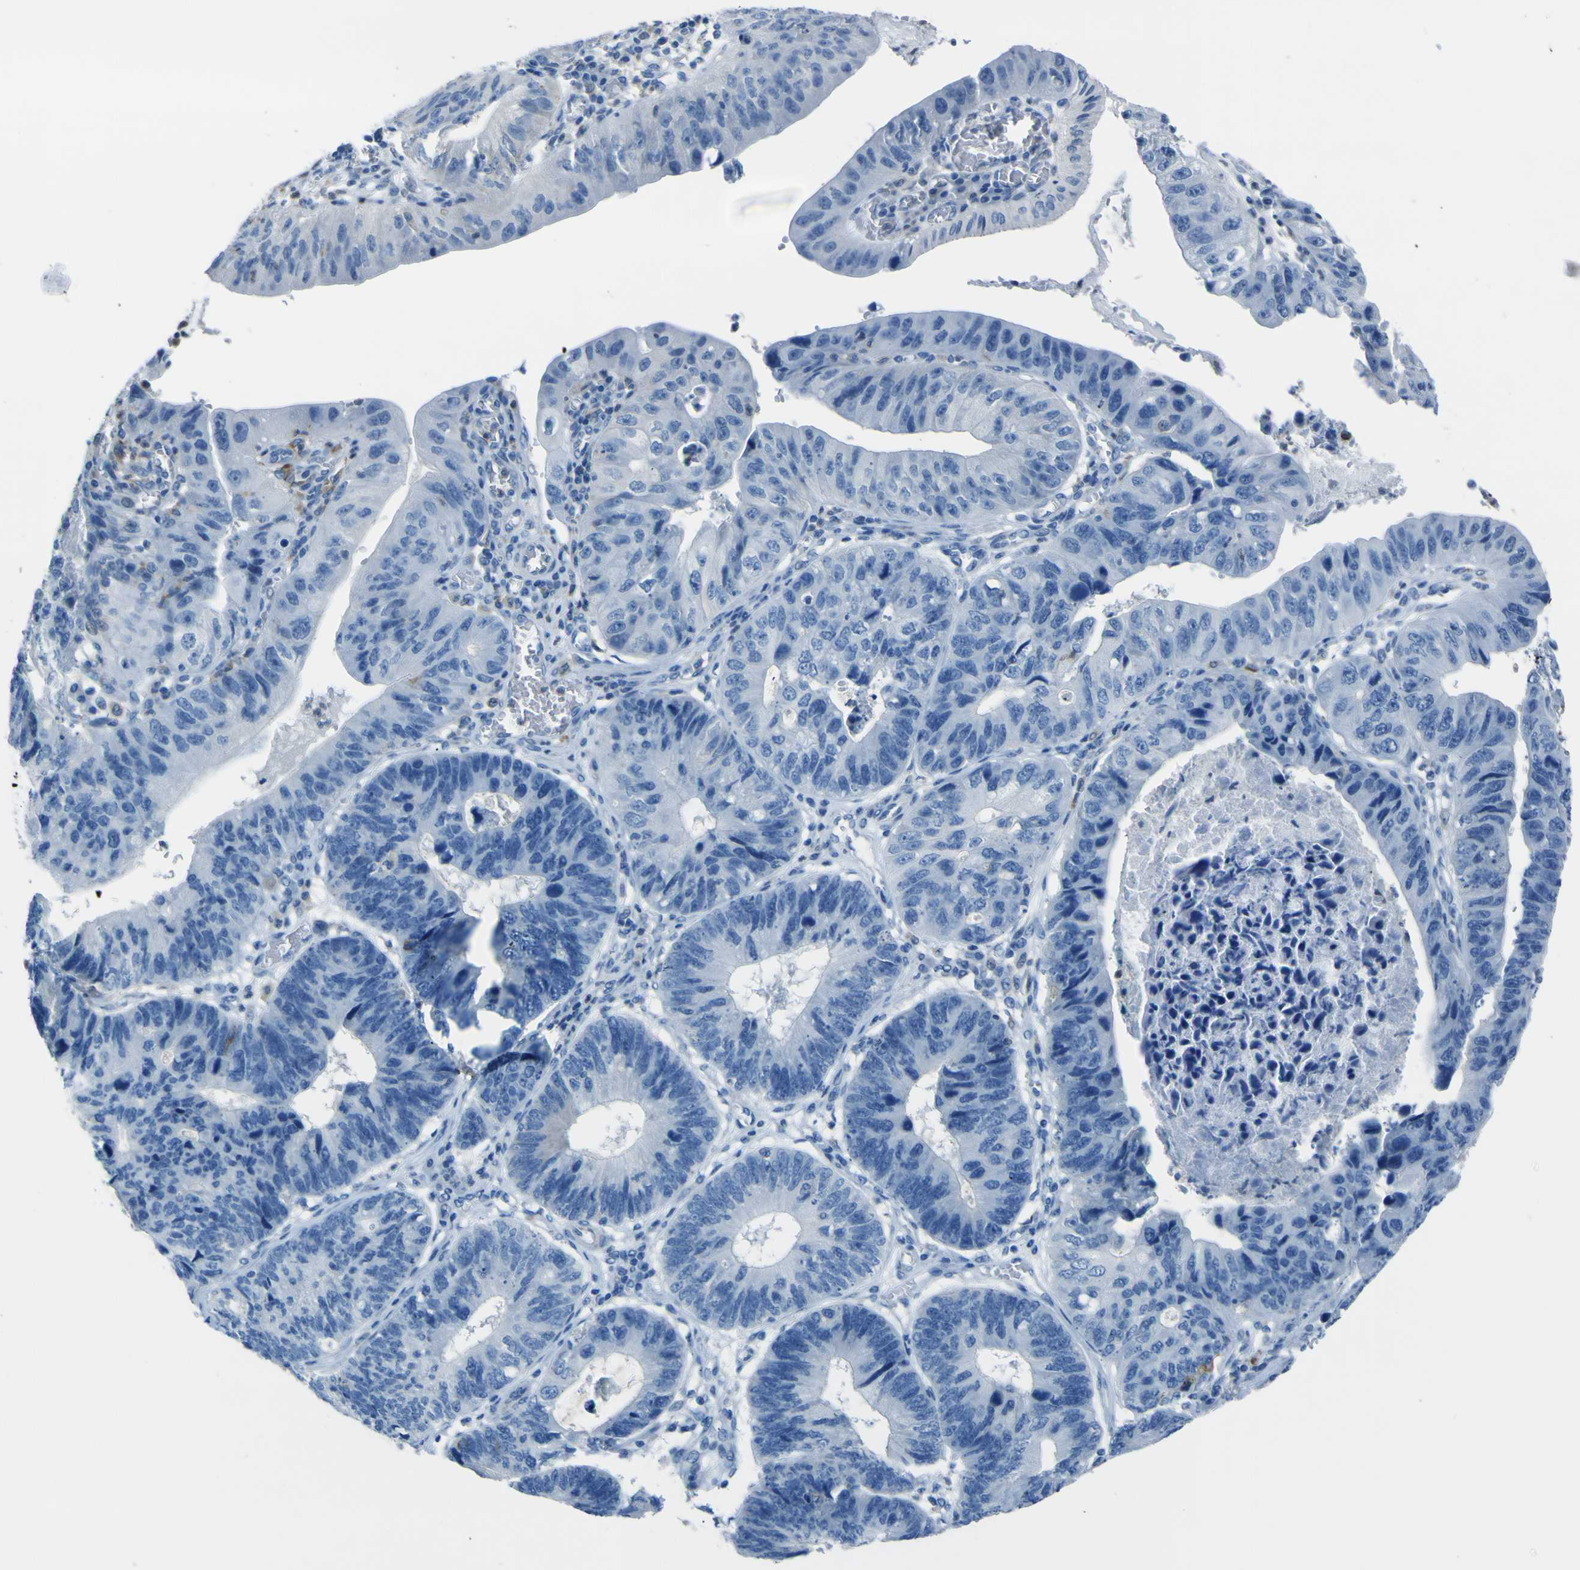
{"staining": {"intensity": "negative", "quantity": "none", "location": "none"}, "tissue": "stomach cancer", "cell_type": "Tumor cells", "image_type": "cancer", "snomed": [{"axis": "morphology", "description": "Adenocarcinoma, NOS"}, {"axis": "topography", "description": "Stomach"}], "caption": "High magnification brightfield microscopy of stomach cancer (adenocarcinoma) stained with DAB (brown) and counterstained with hematoxylin (blue): tumor cells show no significant positivity. (Stains: DAB IHC with hematoxylin counter stain, Microscopy: brightfield microscopy at high magnification).", "gene": "ACSL1", "patient": {"sex": "male", "age": 59}}